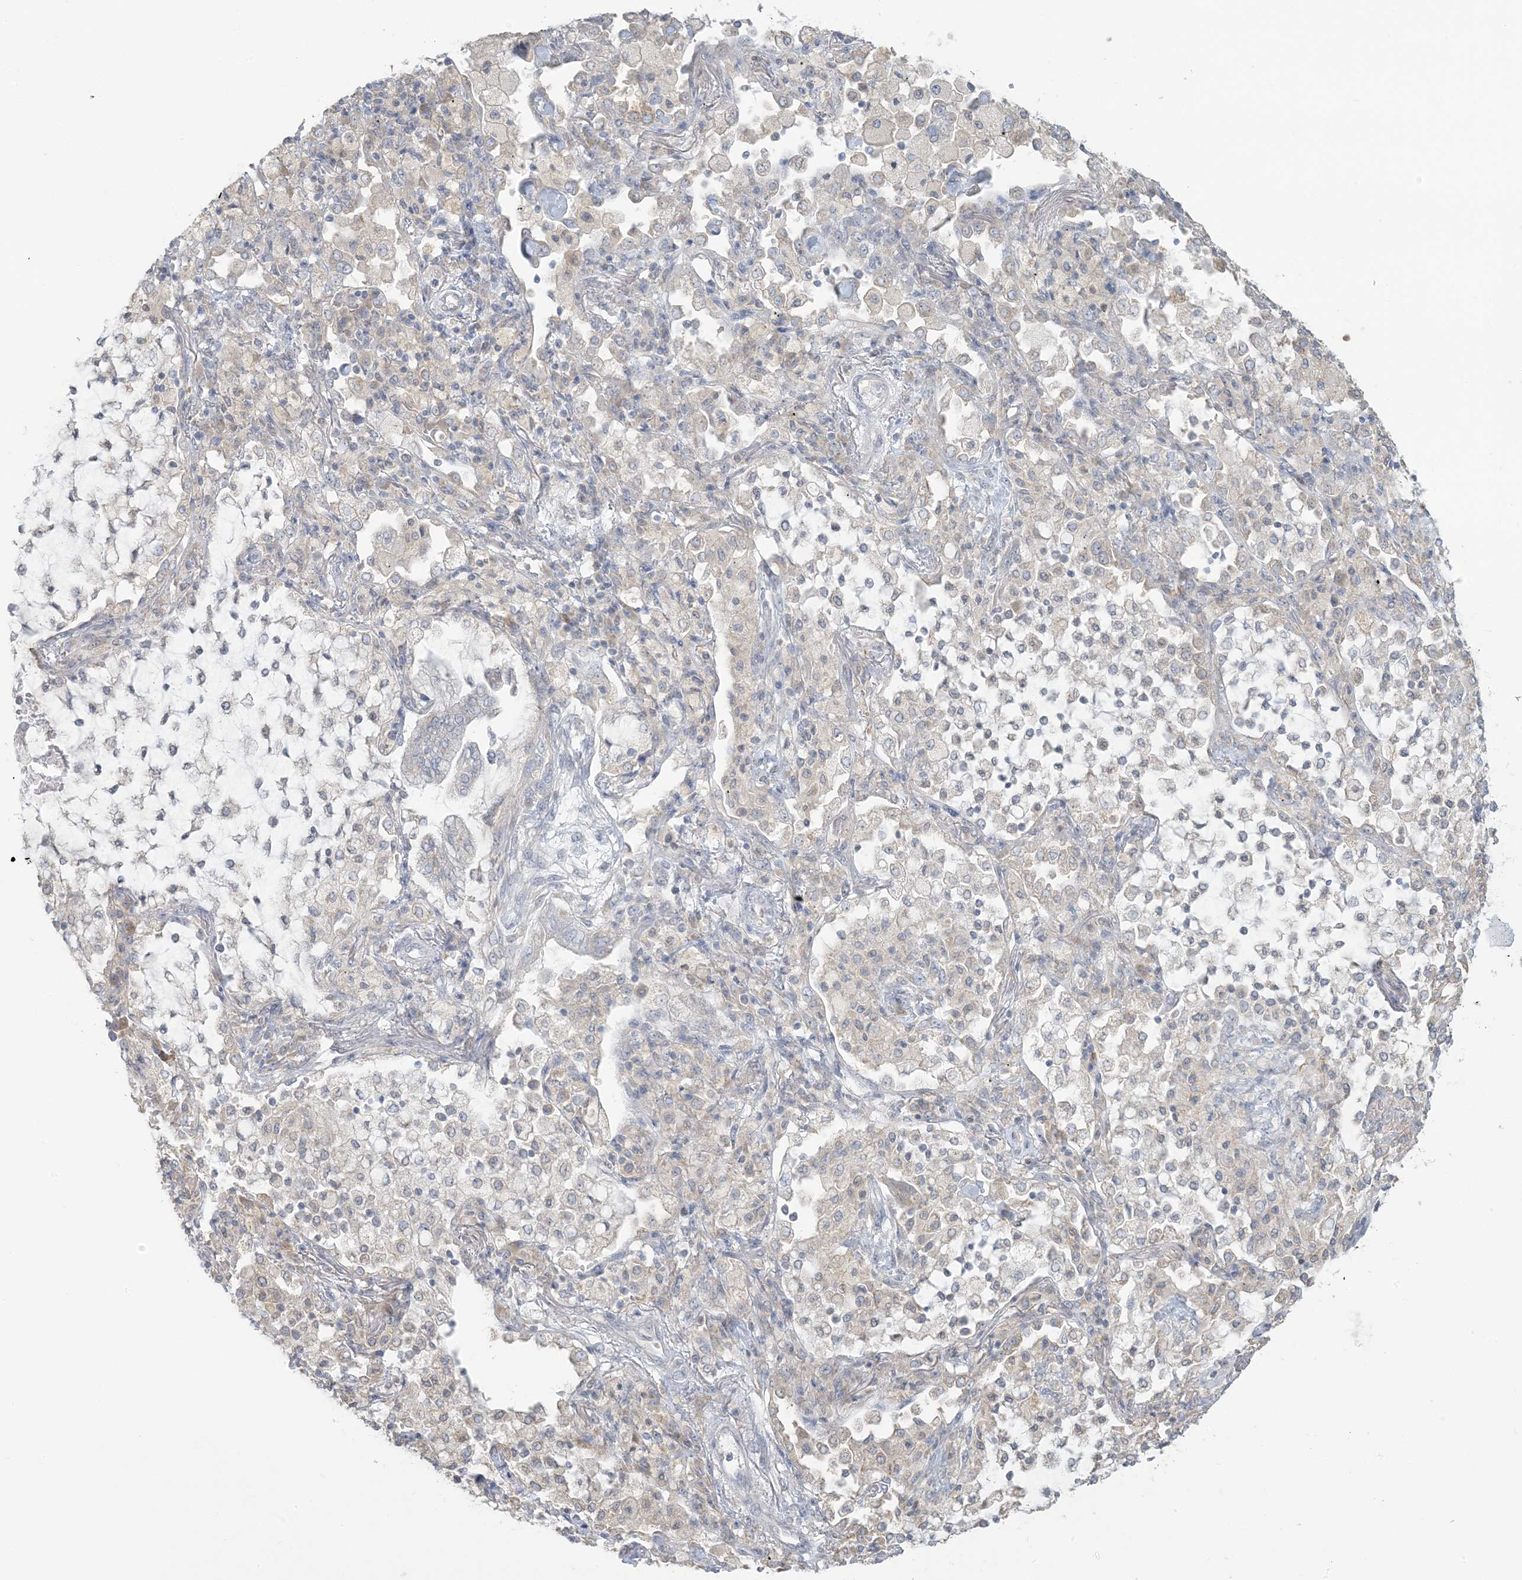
{"staining": {"intensity": "negative", "quantity": "none", "location": "none"}, "tissue": "lung cancer", "cell_type": "Tumor cells", "image_type": "cancer", "snomed": [{"axis": "morphology", "description": "Adenocarcinoma, NOS"}, {"axis": "topography", "description": "Lung"}], "caption": "The micrograph exhibits no staining of tumor cells in lung cancer.", "gene": "EEFSEC", "patient": {"sex": "female", "age": 70}}